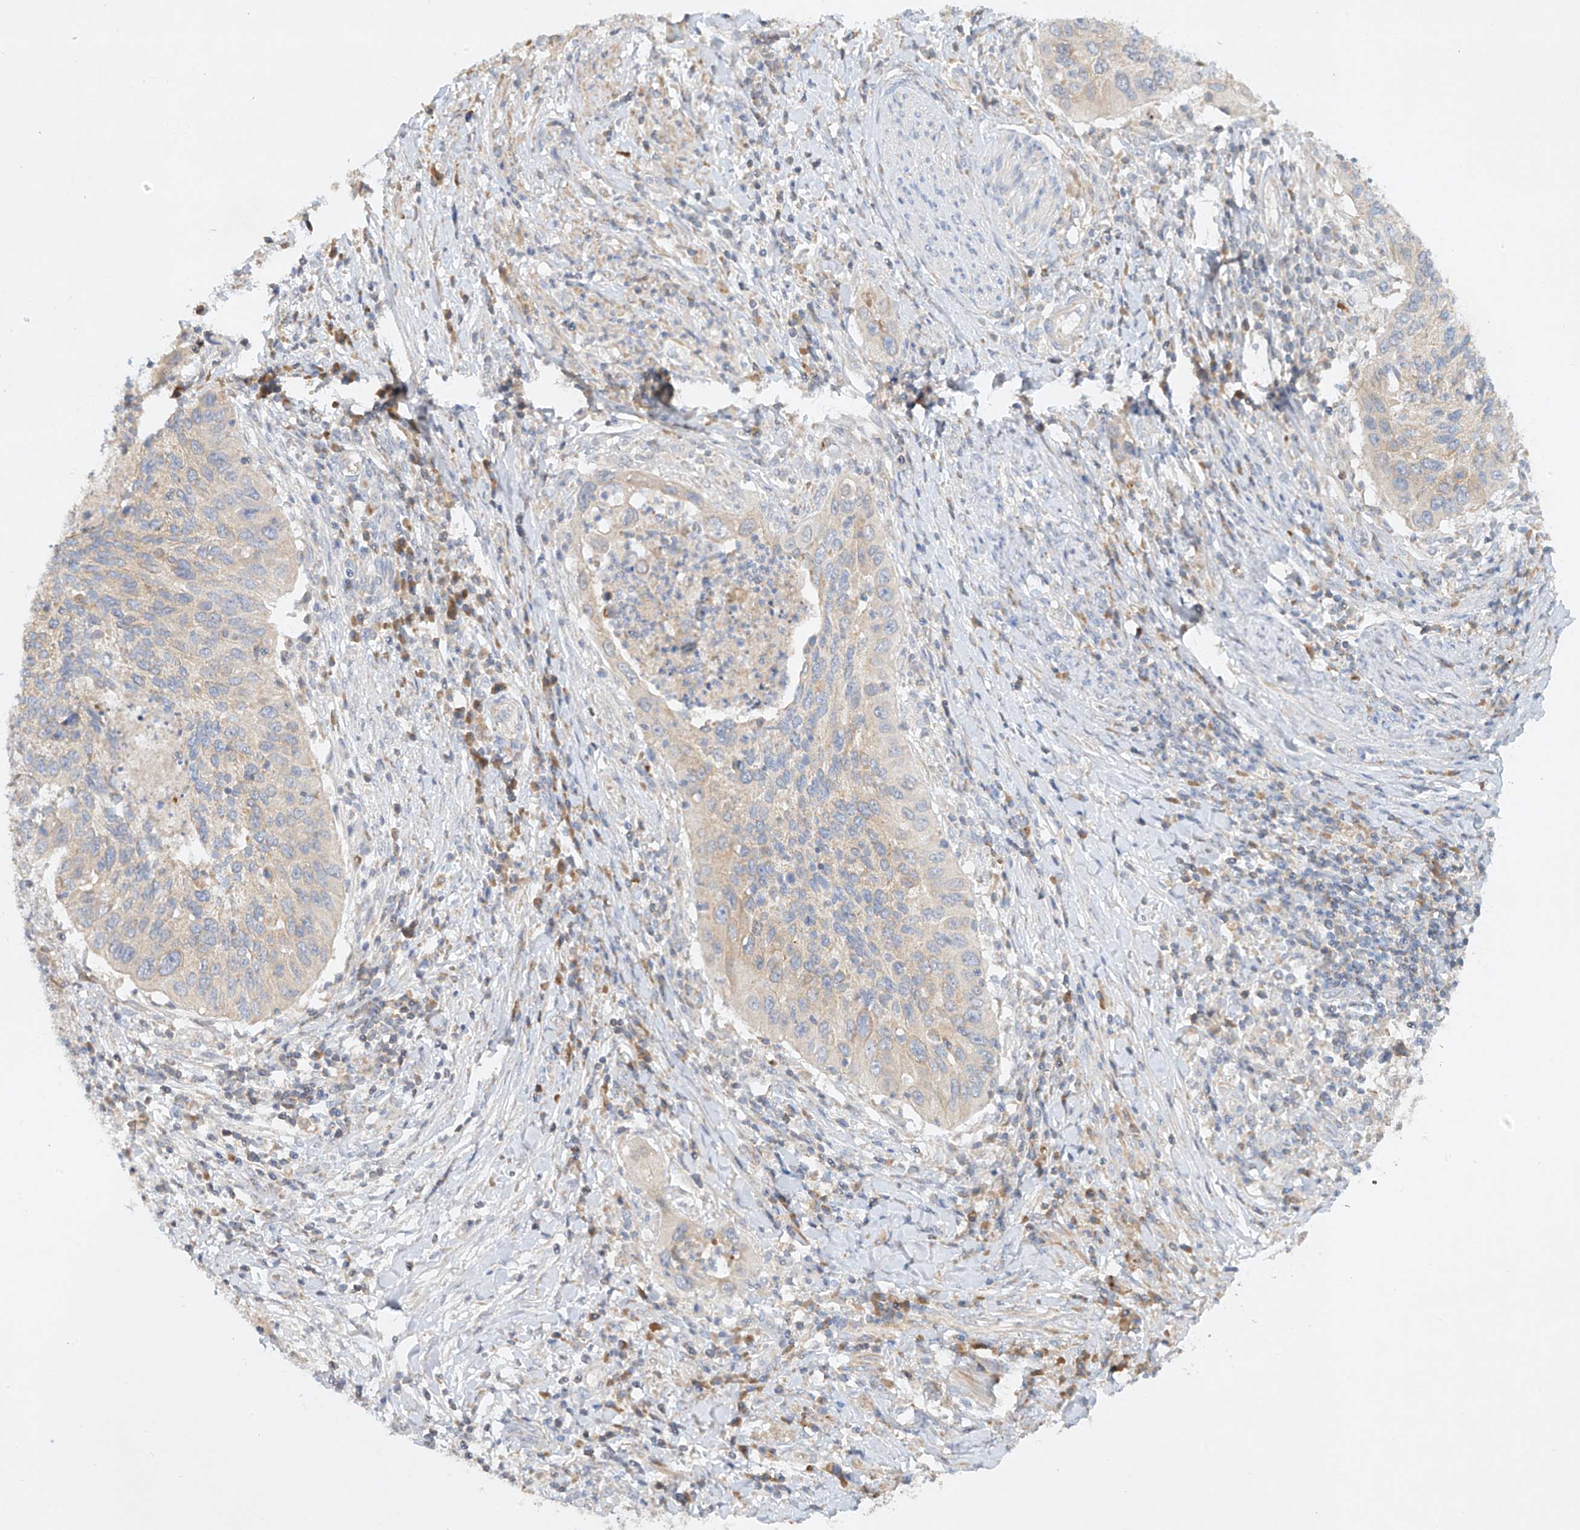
{"staining": {"intensity": "negative", "quantity": "none", "location": "none"}, "tissue": "cervical cancer", "cell_type": "Tumor cells", "image_type": "cancer", "snomed": [{"axis": "morphology", "description": "Squamous cell carcinoma, NOS"}, {"axis": "topography", "description": "Cervix"}], "caption": "Tumor cells show no significant expression in cervical squamous cell carcinoma.", "gene": "KPNA7", "patient": {"sex": "female", "age": 38}}